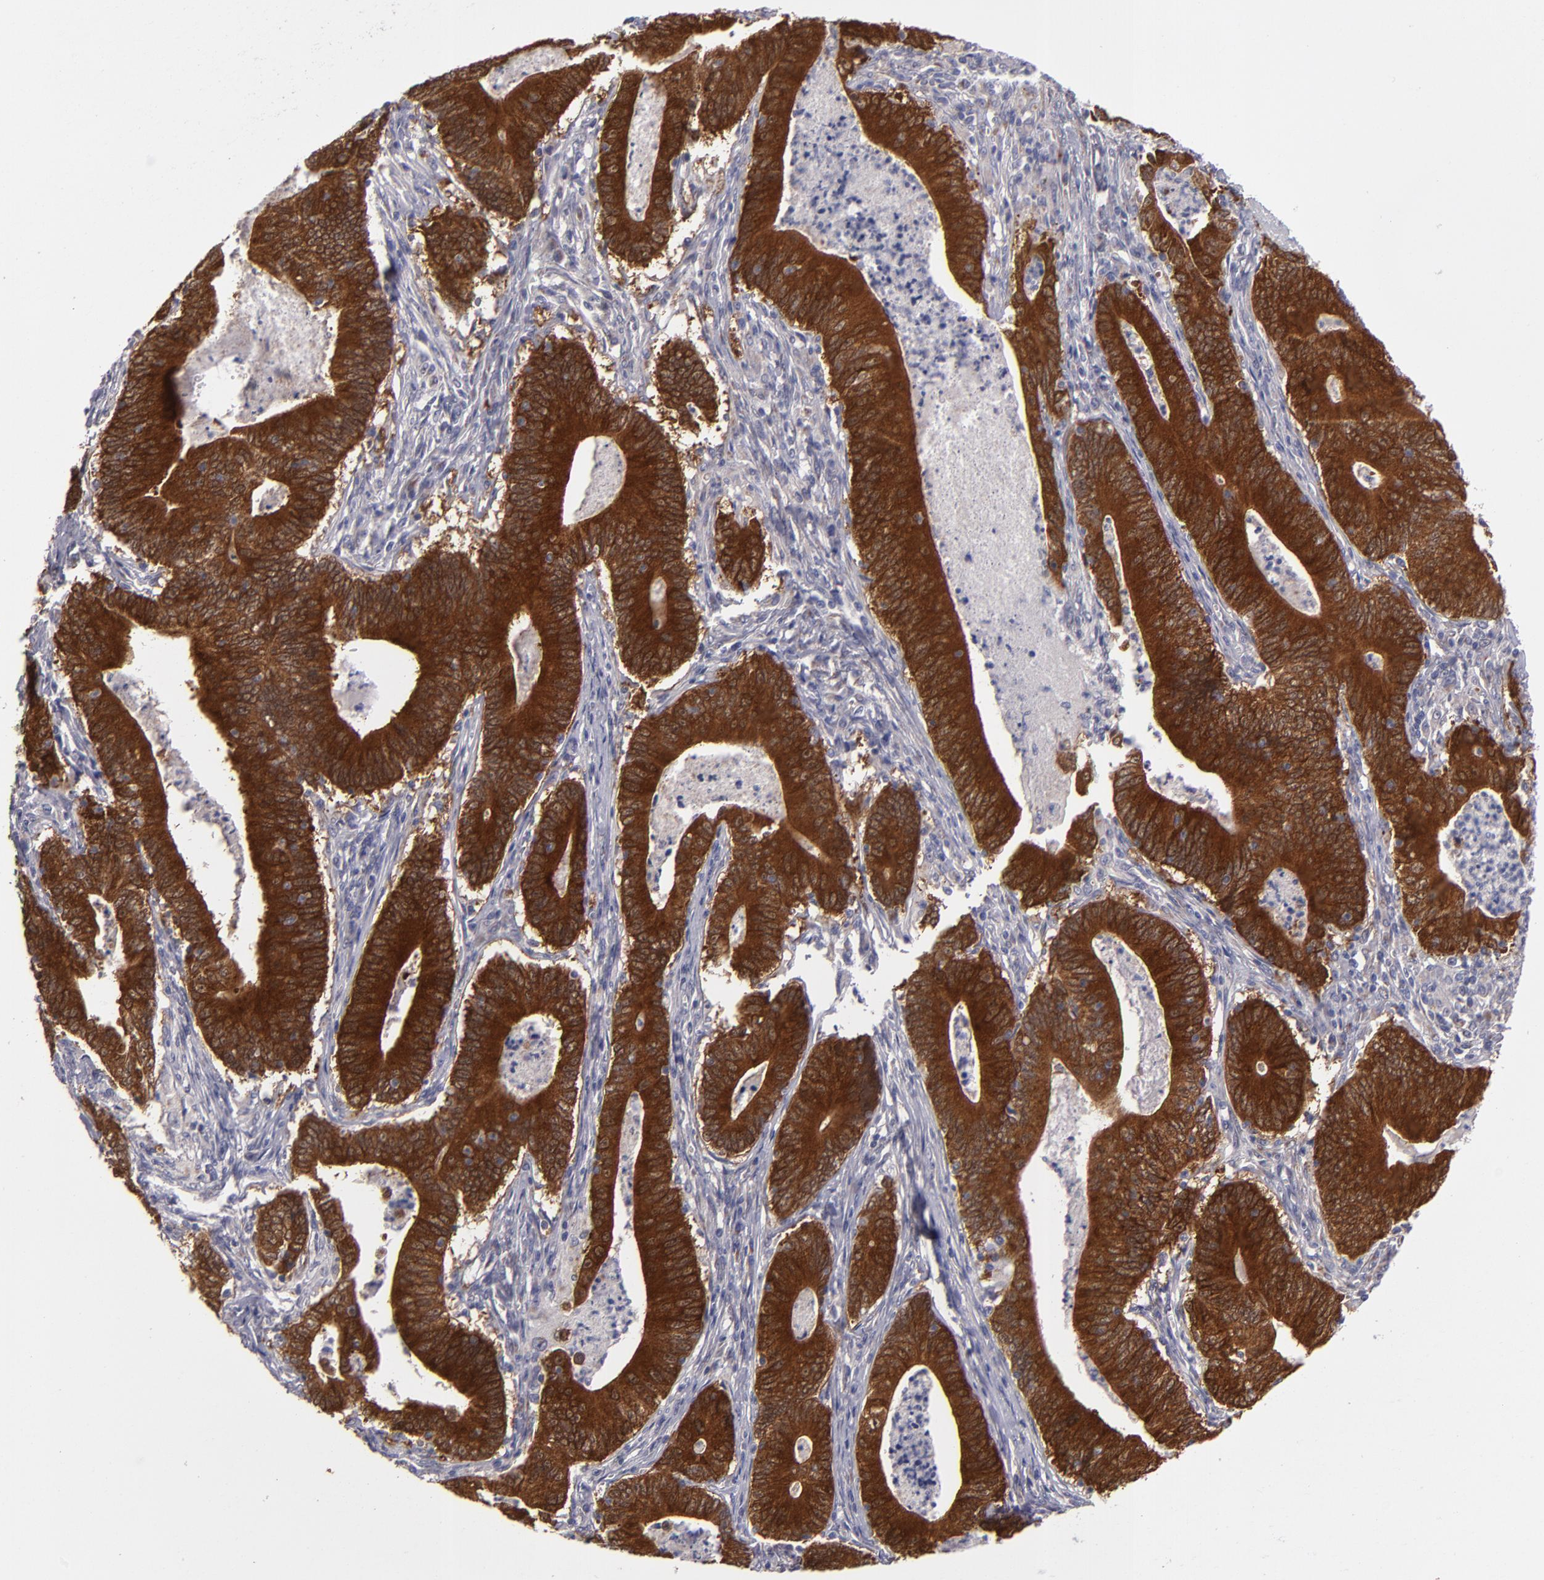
{"staining": {"intensity": "strong", "quantity": ">75%", "location": "cytoplasmic/membranous"}, "tissue": "stomach cancer", "cell_type": "Tumor cells", "image_type": "cancer", "snomed": [{"axis": "morphology", "description": "Adenocarcinoma, NOS"}, {"axis": "topography", "description": "Stomach, lower"}], "caption": "Human stomach cancer stained for a protein (brown) shows strong cytoplasmic/membranous positive positivity in about >75% of tumor cells.", "gene": "SH2D4A", "patient": {"sex": "female", "age": 86}}